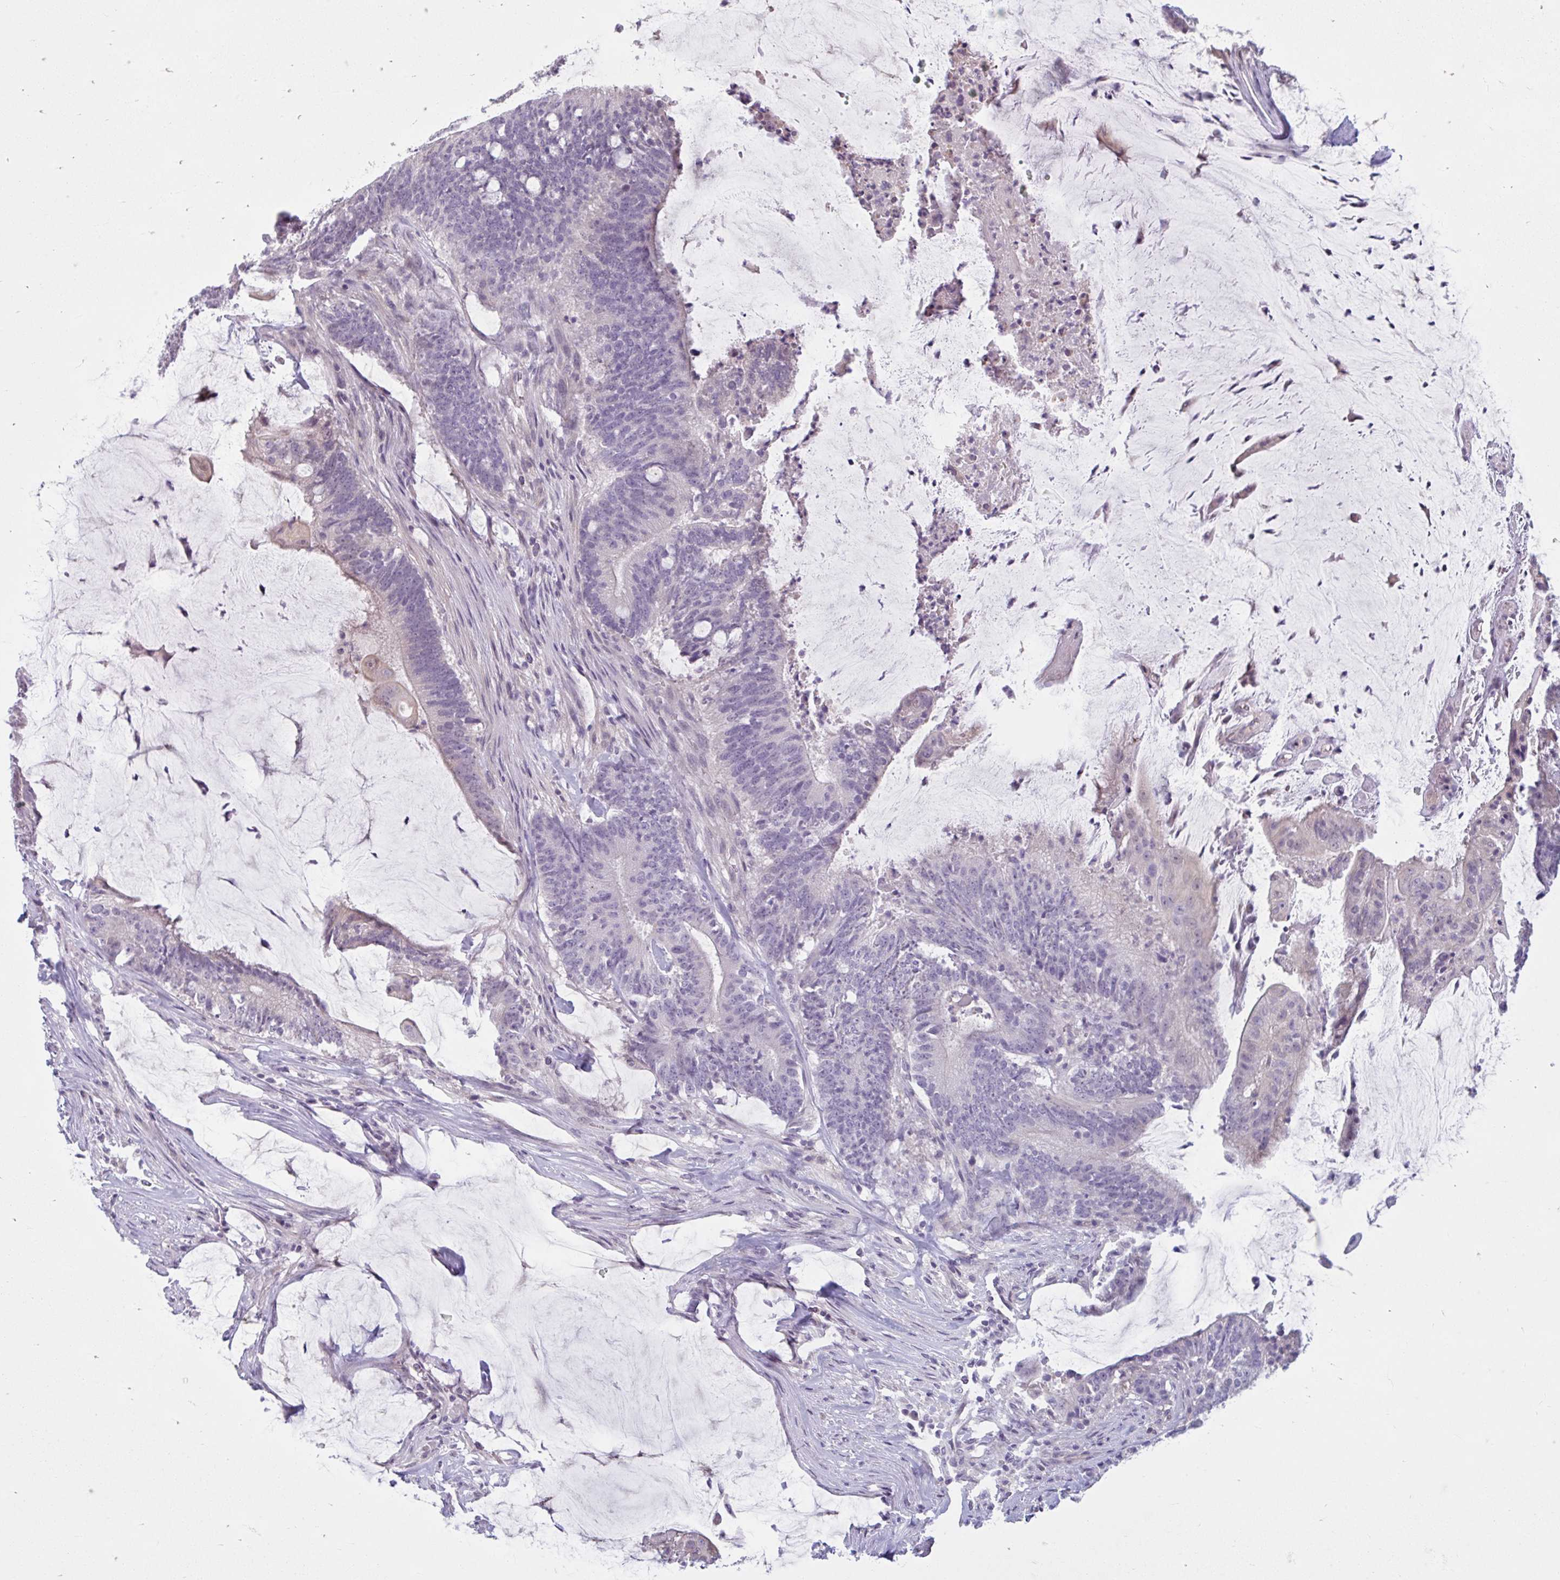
{"staining": {"intensity": "negative", "quantity": "none", "location": "none"}, "tissue": "colorectal cancer", "cell_type": "Tumor cells", "image_type": "cancer", "snomed": [{"axis": "morphology", "description": "Adenocarcinoma, NOS"}, {"axis": "topography", "description": "Colon"}], "caption": "Immunohistochemistry of human colorectal cancer reveals no staining in tumor cells.", "gene": "CDH19", "patient": {"sex": "female", "age": 43}}